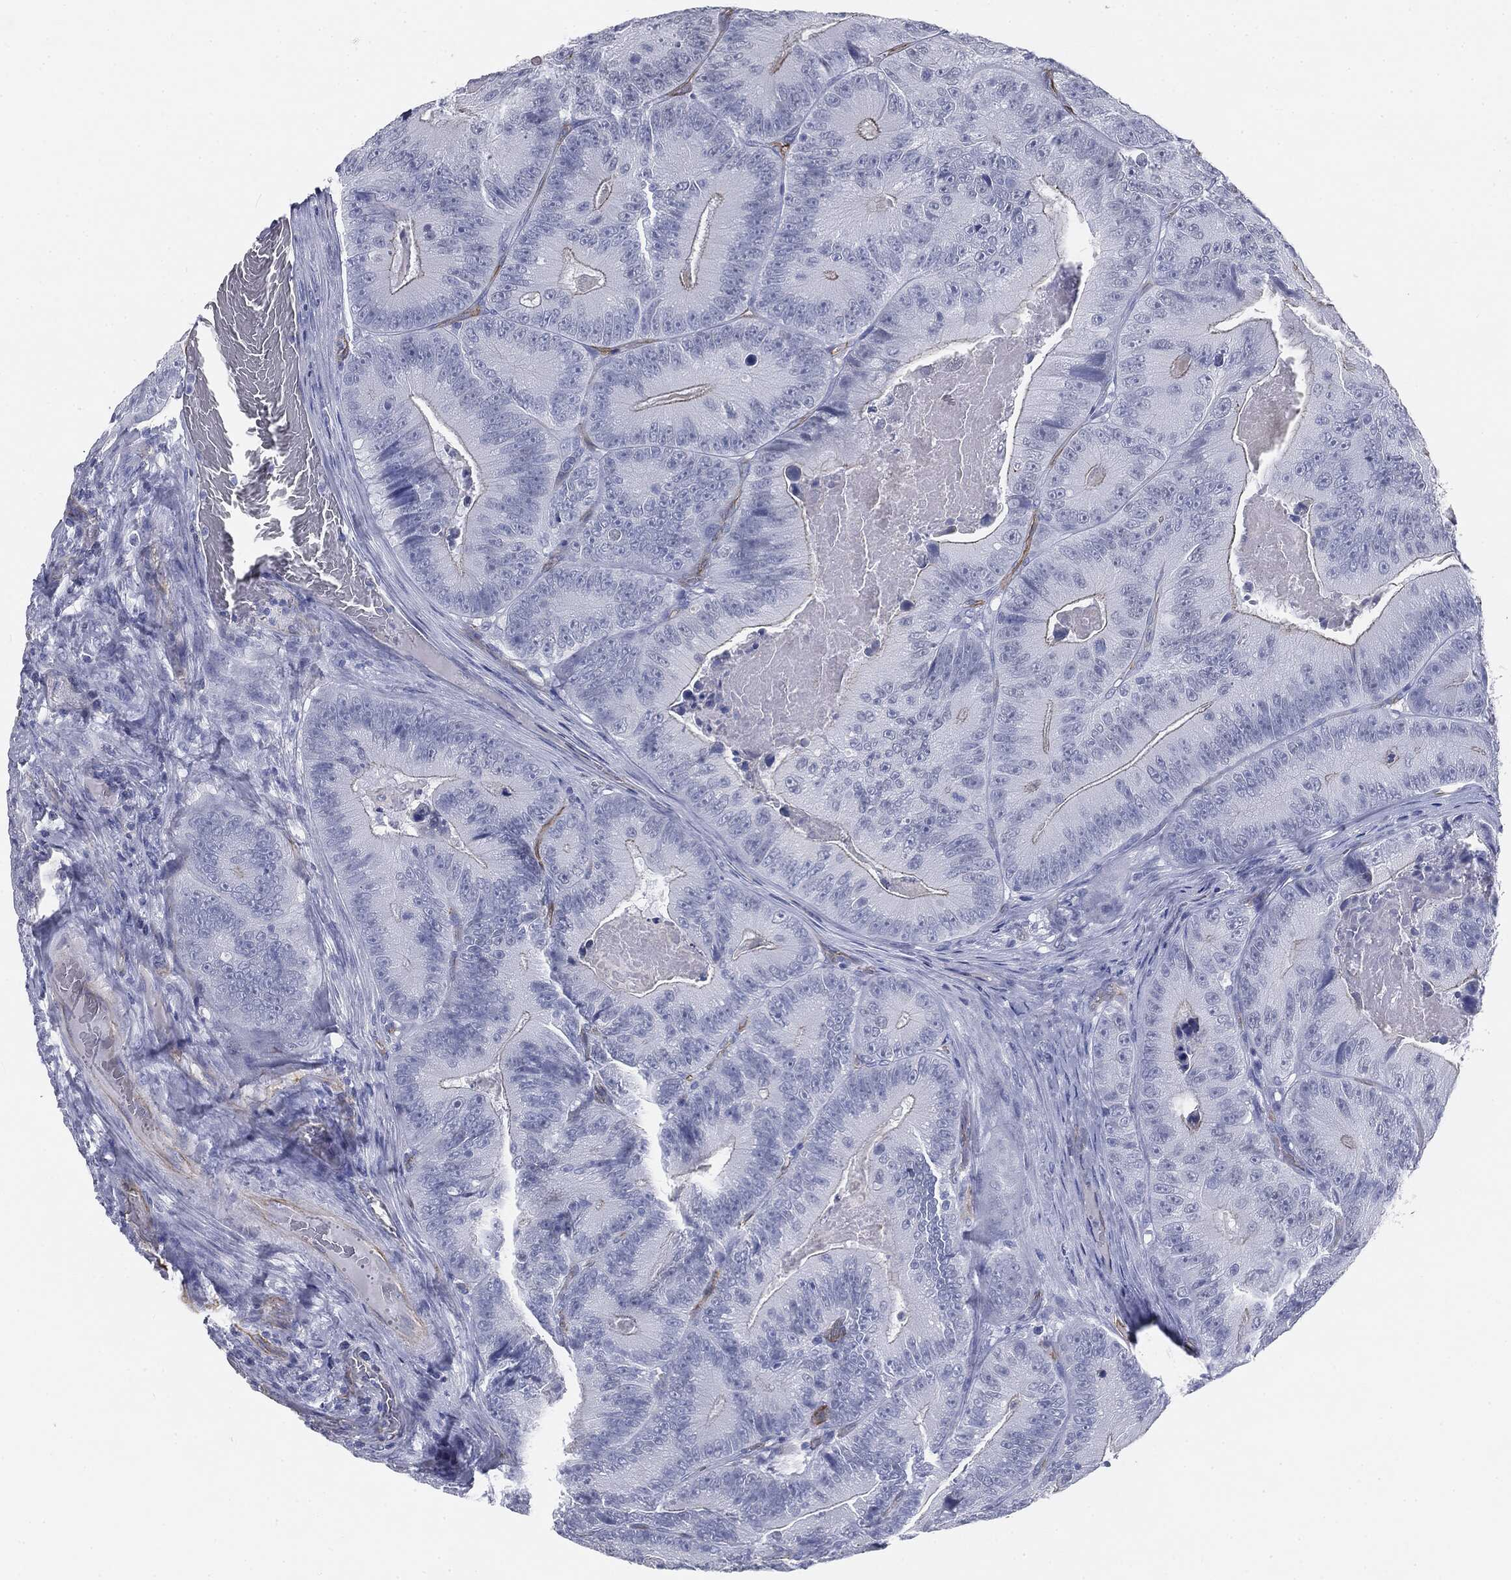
{"staining": {"intensity": "negative", "quantity": "none", "location": "none"}, "tissue": "colorectal cancer", "cell_type": "Tumor cells", "image_type": "cancer", "snomed": [{"axis": "morphology", "description": "Adenocarcinoma, NOS"}, {"axis": "topography", "description": "Colon"}], "caption": "A photomicrograph of human colorectal cancer is negative for staining in tumor cells.", "gene": "MUC5AC", "patient": {"sex": "female", "age": 86}}